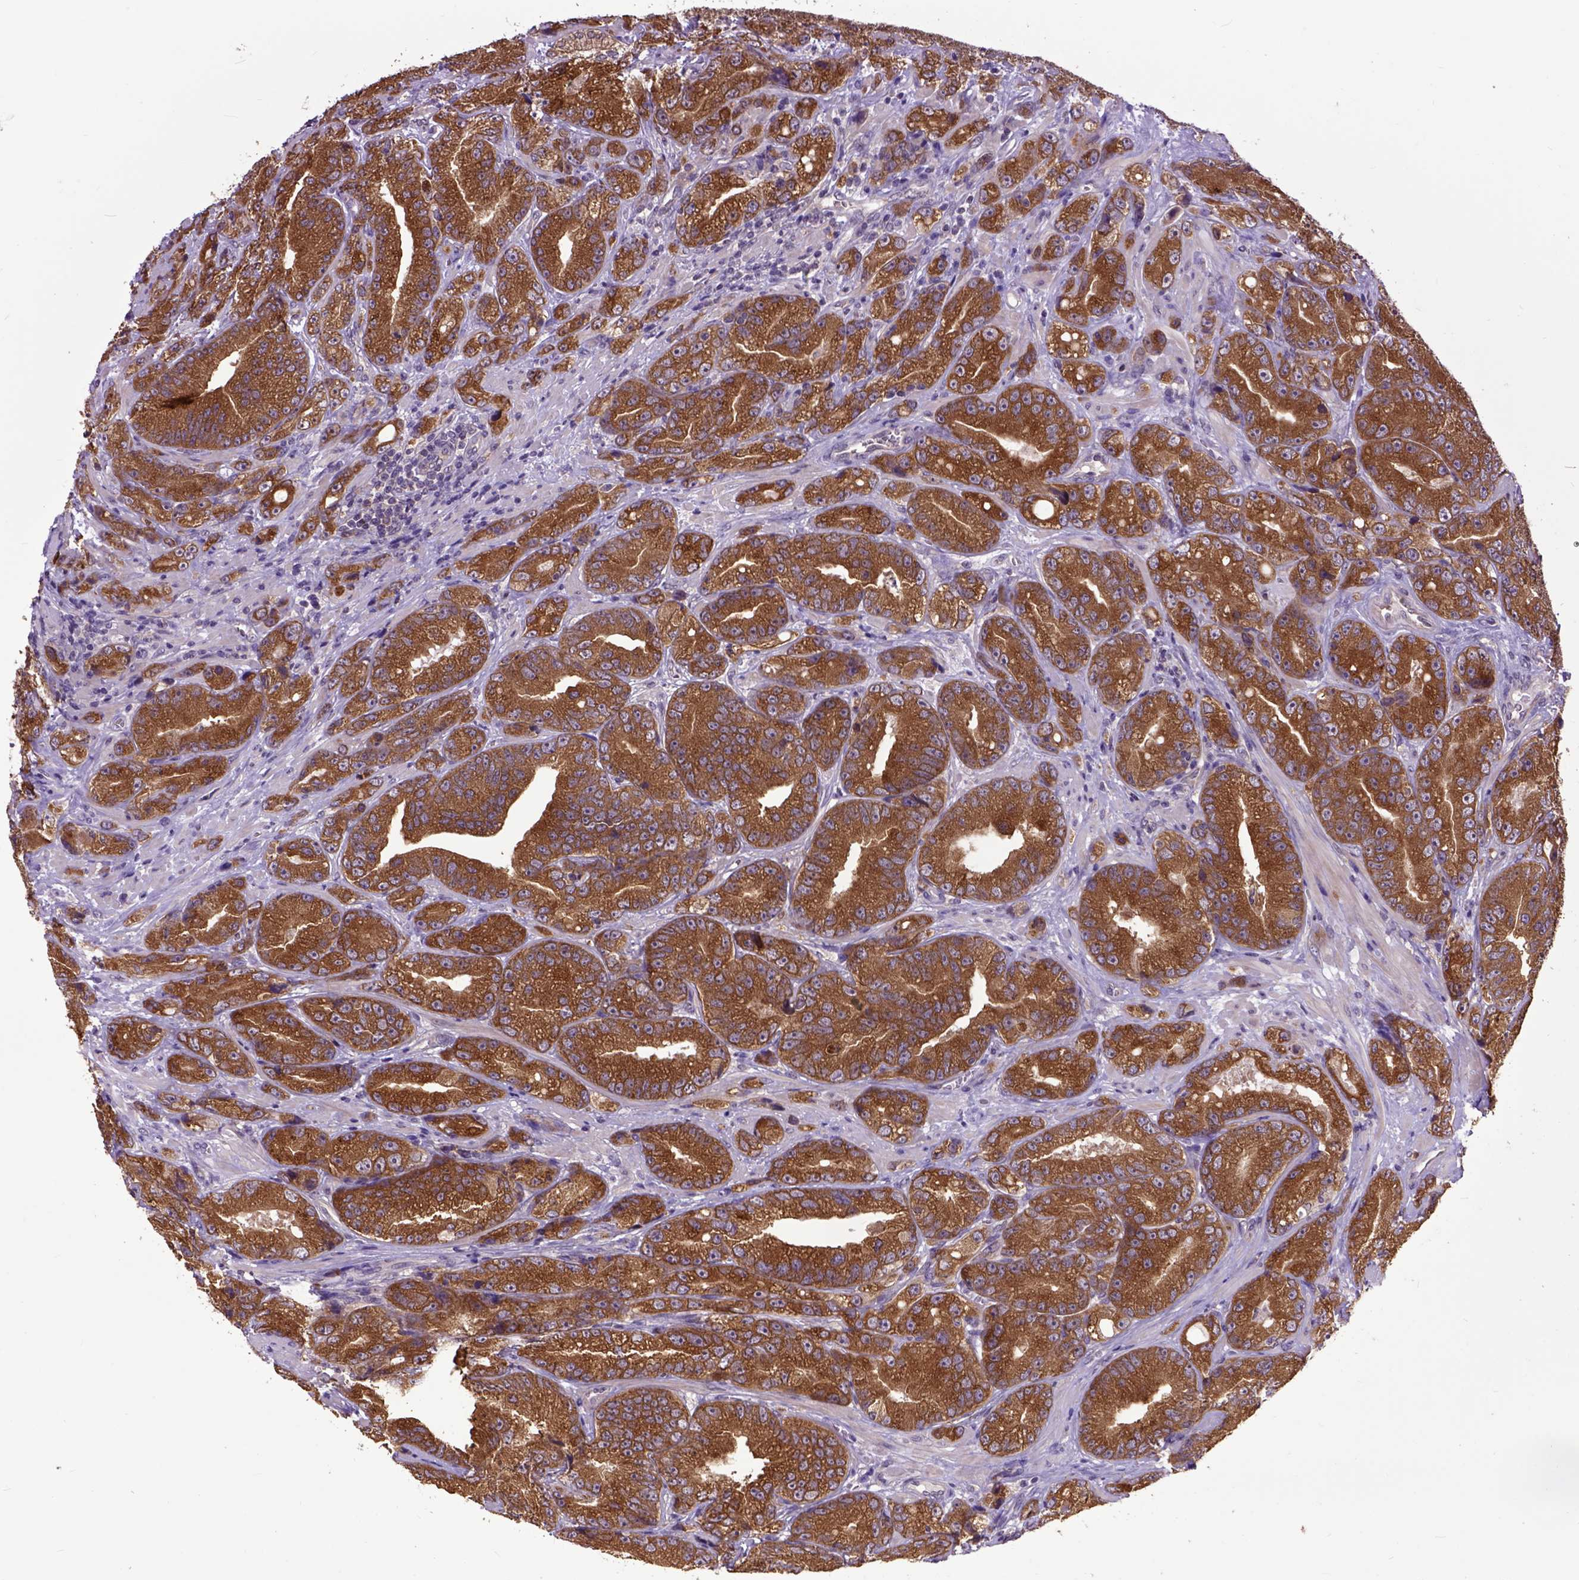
{"staining": {"intensity": "strong", "quantity": ">75%", "location": "cytoplasmic/membranous"}, "tissue": "prostate cancer", "cell_type": "Tumor cells", "image_type": "cancer", "snomed": [{"axis": "morphology", "description": "Adenocarcinoma, NOS"}, {"axis": "topography", "description": "Prostate"}], "caption": "DAB immunohistochemical staining of prostate adenocarcinoma shows strong cytoplasmic/membranous protein expression in approximately >75% of tumor cells.", "gene": "ARL1", "patient": {"sex": "male", "age": 63}}